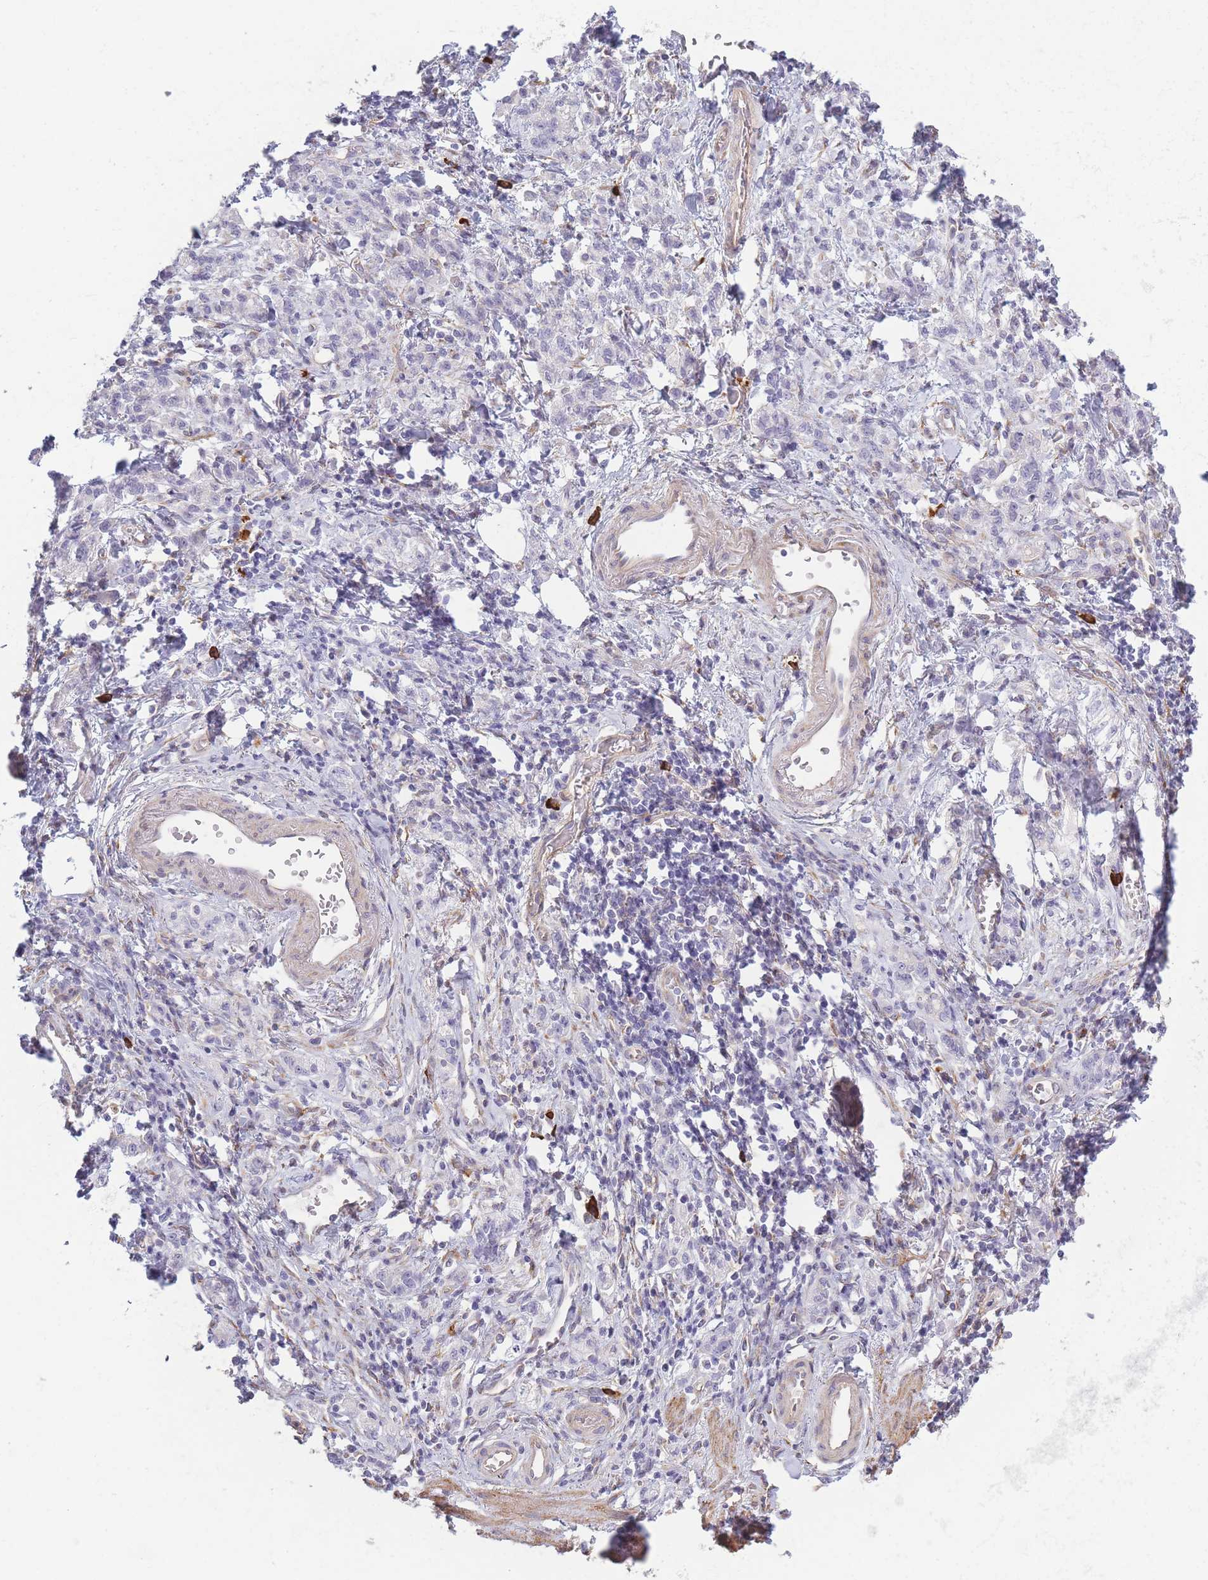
{"staining": {"intensity": "negative", "quantity": "none", "location": "none"}, "tissue": "stomach cancer", "cell_type": "Tumor cells", "image_type": "cancer", "snomed": [{"axis": "morphology", "description": "Adenocarcinoma, NOS"}, {"axis": "topography", "description": "Stomach"}], "caption": "Stomach adenocarcinoma was stained to show a protein in brown. There is no significant staining in tumor cells.", "gene": "PLEKHG2", "patient": {"sex": "male", "age": 77}}